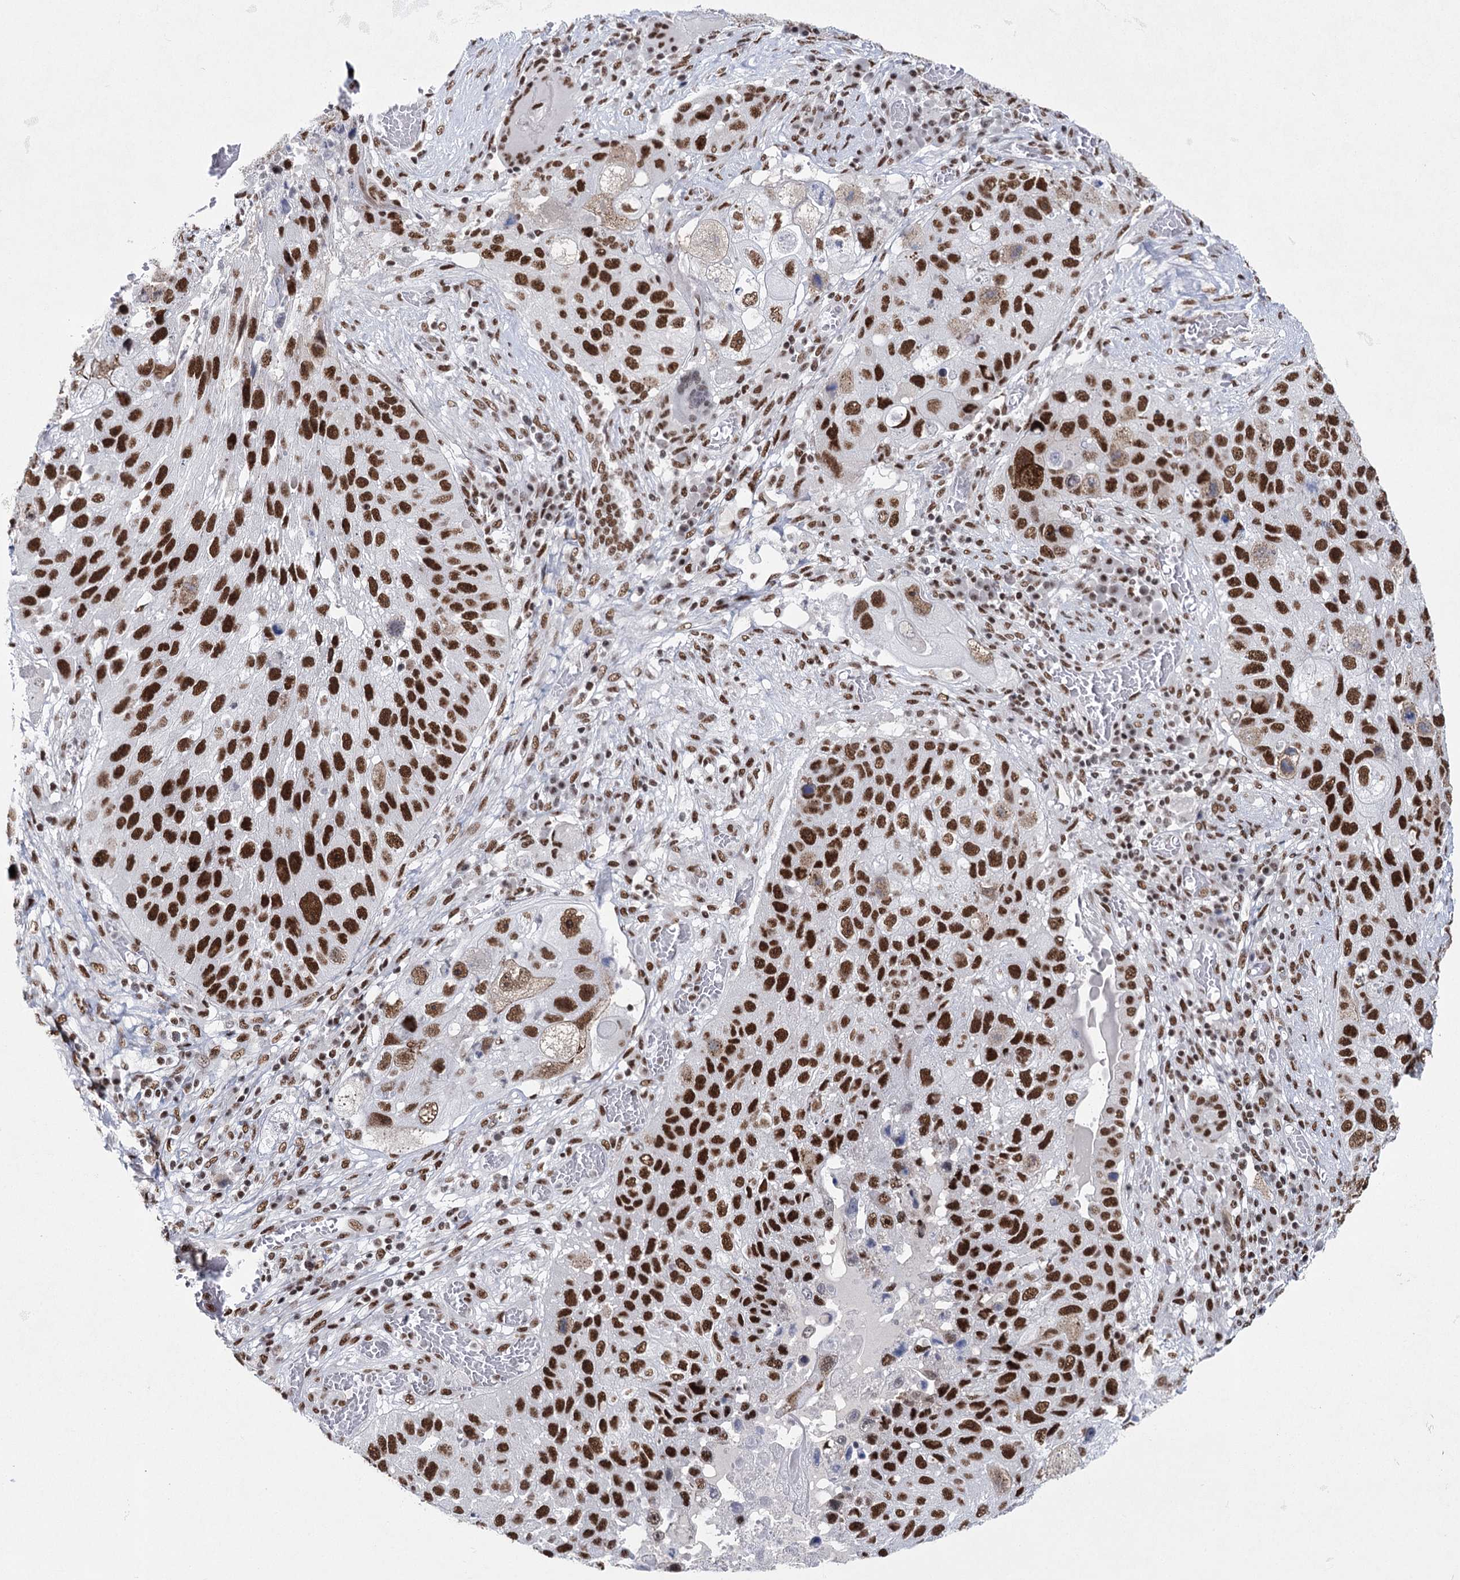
{"staining": {"intensity": "strong", "quantity": ">75%", "location": "nuclear"}, "tissue": "lung cancer", "cell_type": "Tumor cells", "image_type": "cancer", "snomed": [{"axis": "morphology", "description": "Squamous cell carcinoma, NOS"}, {"axis": "topography", "description": "Lung"}], "caption": "Lung squamous cell carcinoma stained for a protein (brown) demonstrates strong nuclear positive positivity in about >75% of tumor cells.", "gene": "SCAF8", "patient": {"sex": "male", "age": 61}}